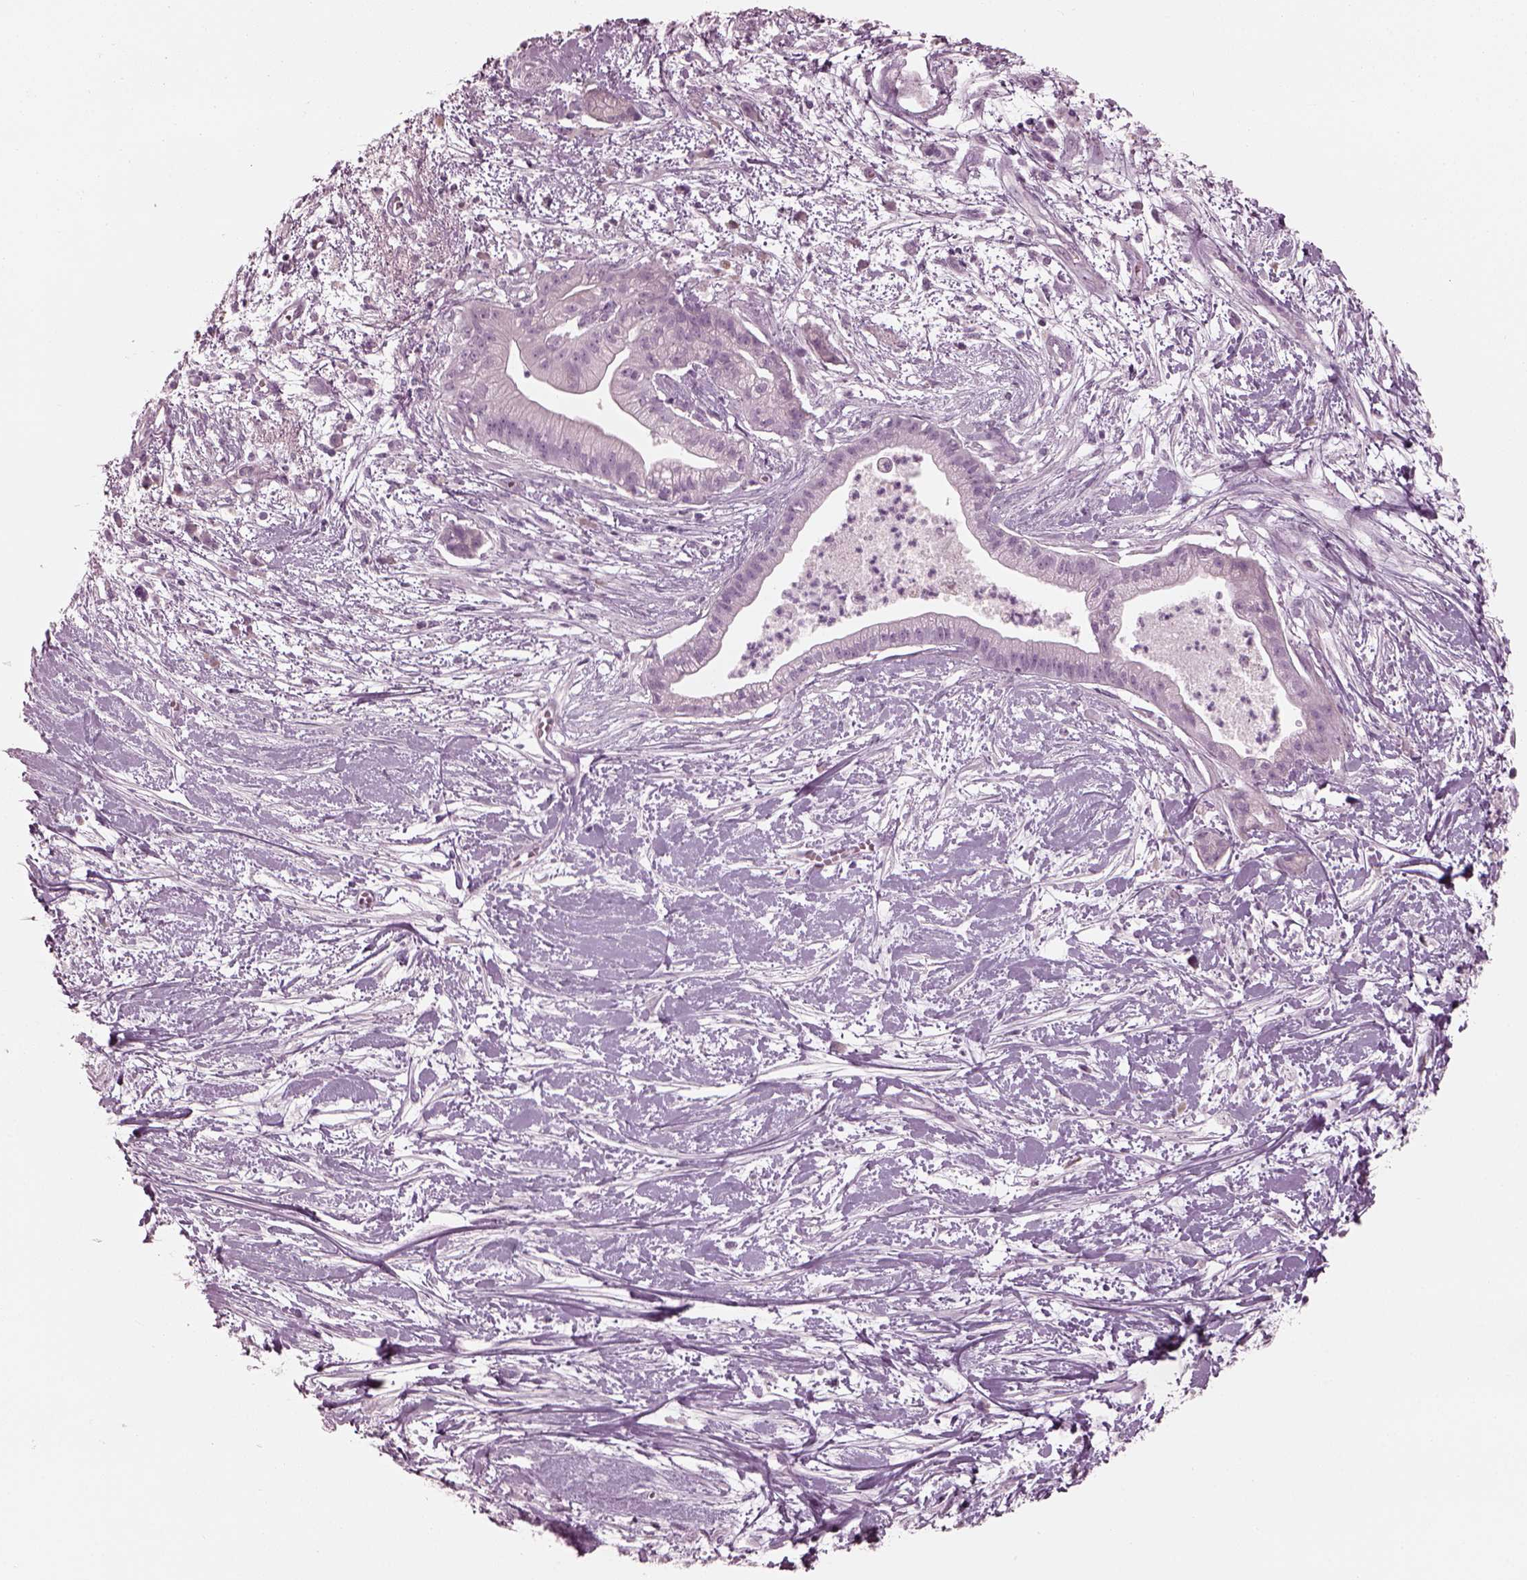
{"staining": {"intensity": "negative", "quantity": "none", "location": "none"}, "tissue": "pancreatic cancer", "cell_type": "Tumor cells", "image_type": "cancer", "snomed": [{"axis": "morphology", "description": "Normal tissue, NOS"}, {"axis": "morphology", "description": "Adenocarcinoma, NOS"}, {"axis": "topography", "description": "Lymph node"}, {"axis": "topography", "description": "Pancreas"}], "caption": "The micrograph displays no staining of tumor cells in pancreatic cancer (adenocarcinoma).", "gene": "SAXO2", "patient": {"sex": "female", "age": 58}}